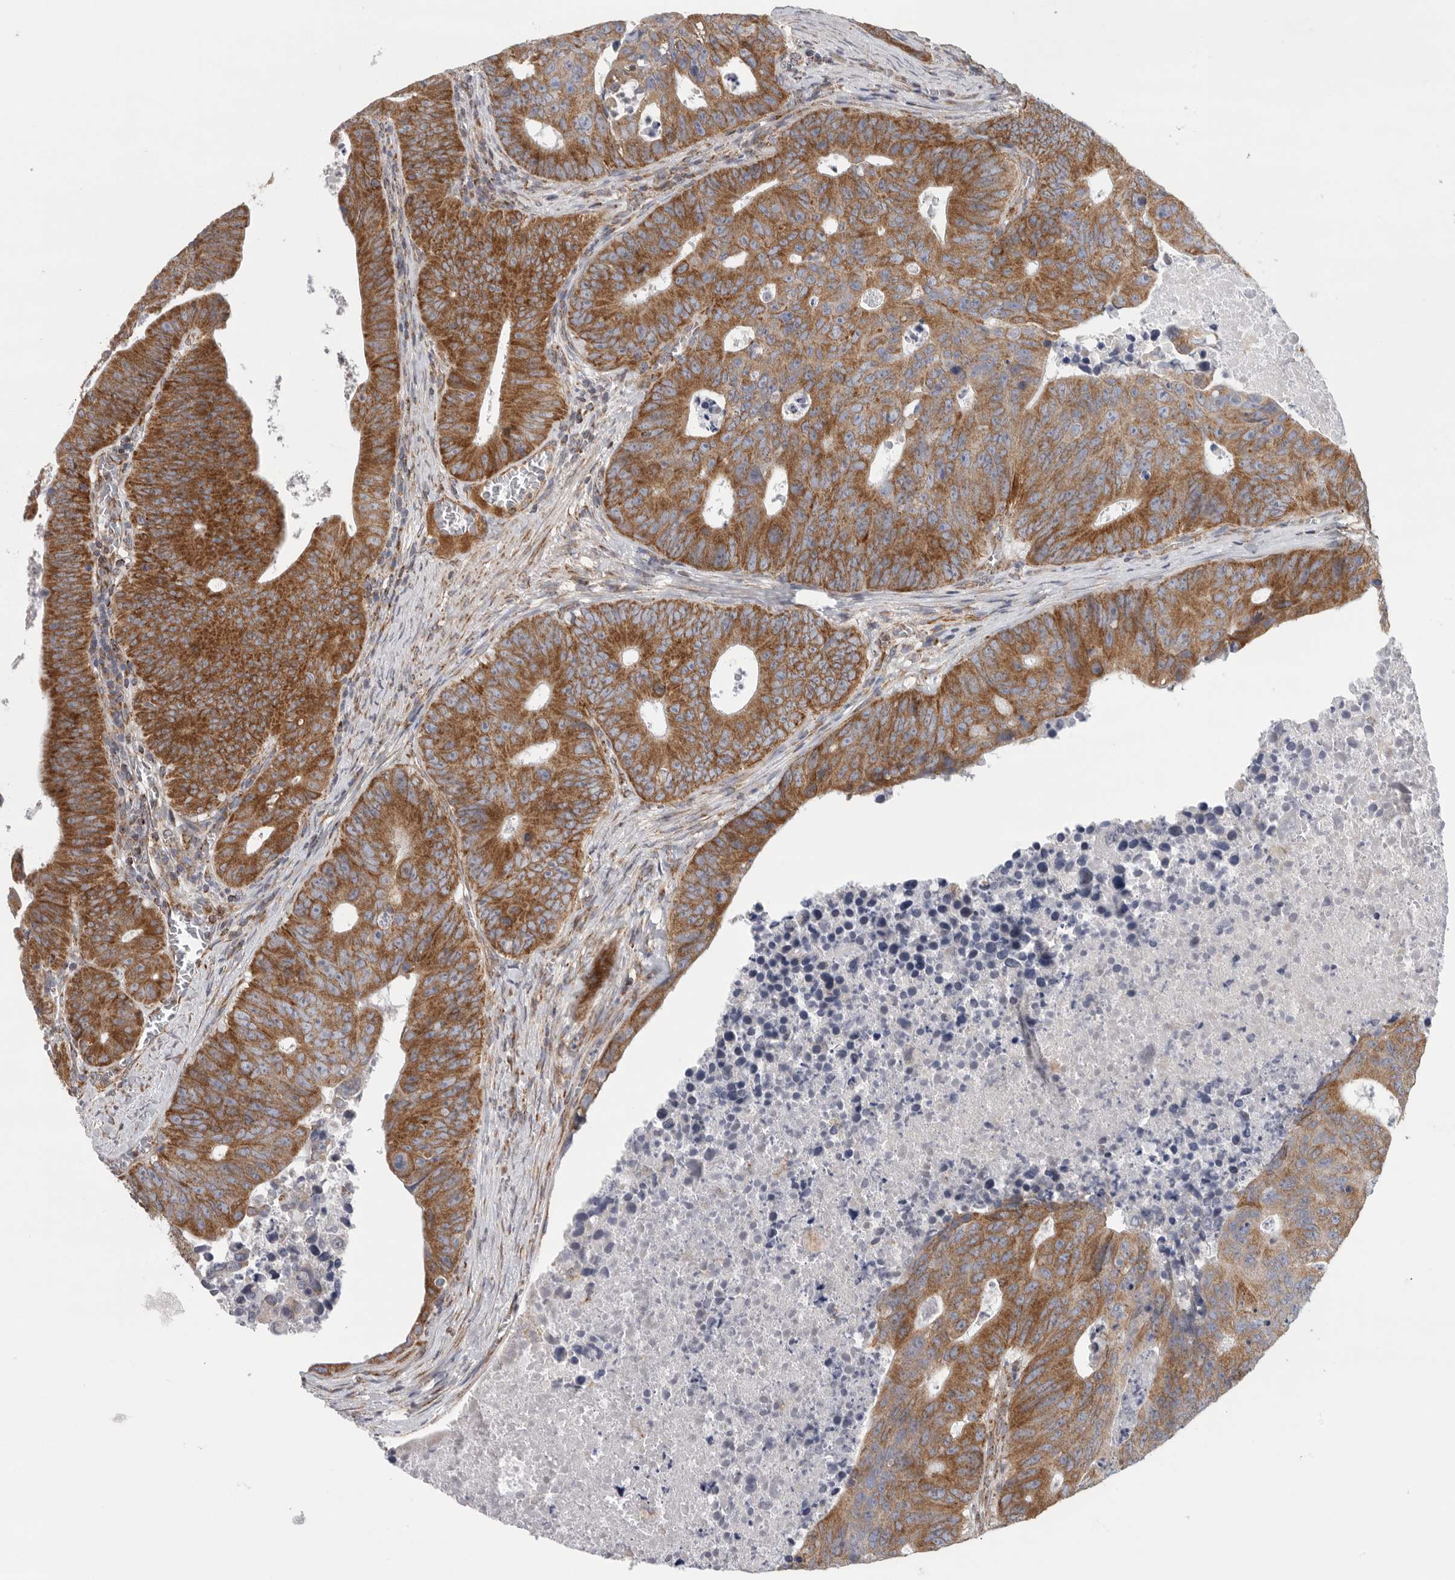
{"staining": {"intensity": "moderate", "quantity": ">75%", "location": "cytoplasmic/membranous"}, "tissue": "colorectal cancer", "cell_type": "Tumor cells", "image_type": "cancer", "snomed": [{"axis": "morphology", "description": "Adenocarcinoma, NOS"}, {"axis": "topography", "description": "Colon"}], "caption": "Immunohistochemical staining of human adenocarcinoma (colorectal) reveals moderate cytoplasmic/membranous protein staining in about >75% of tumor cells.", "gene": "FKBP8", "patient": {"sex": "male", "age": 87}}